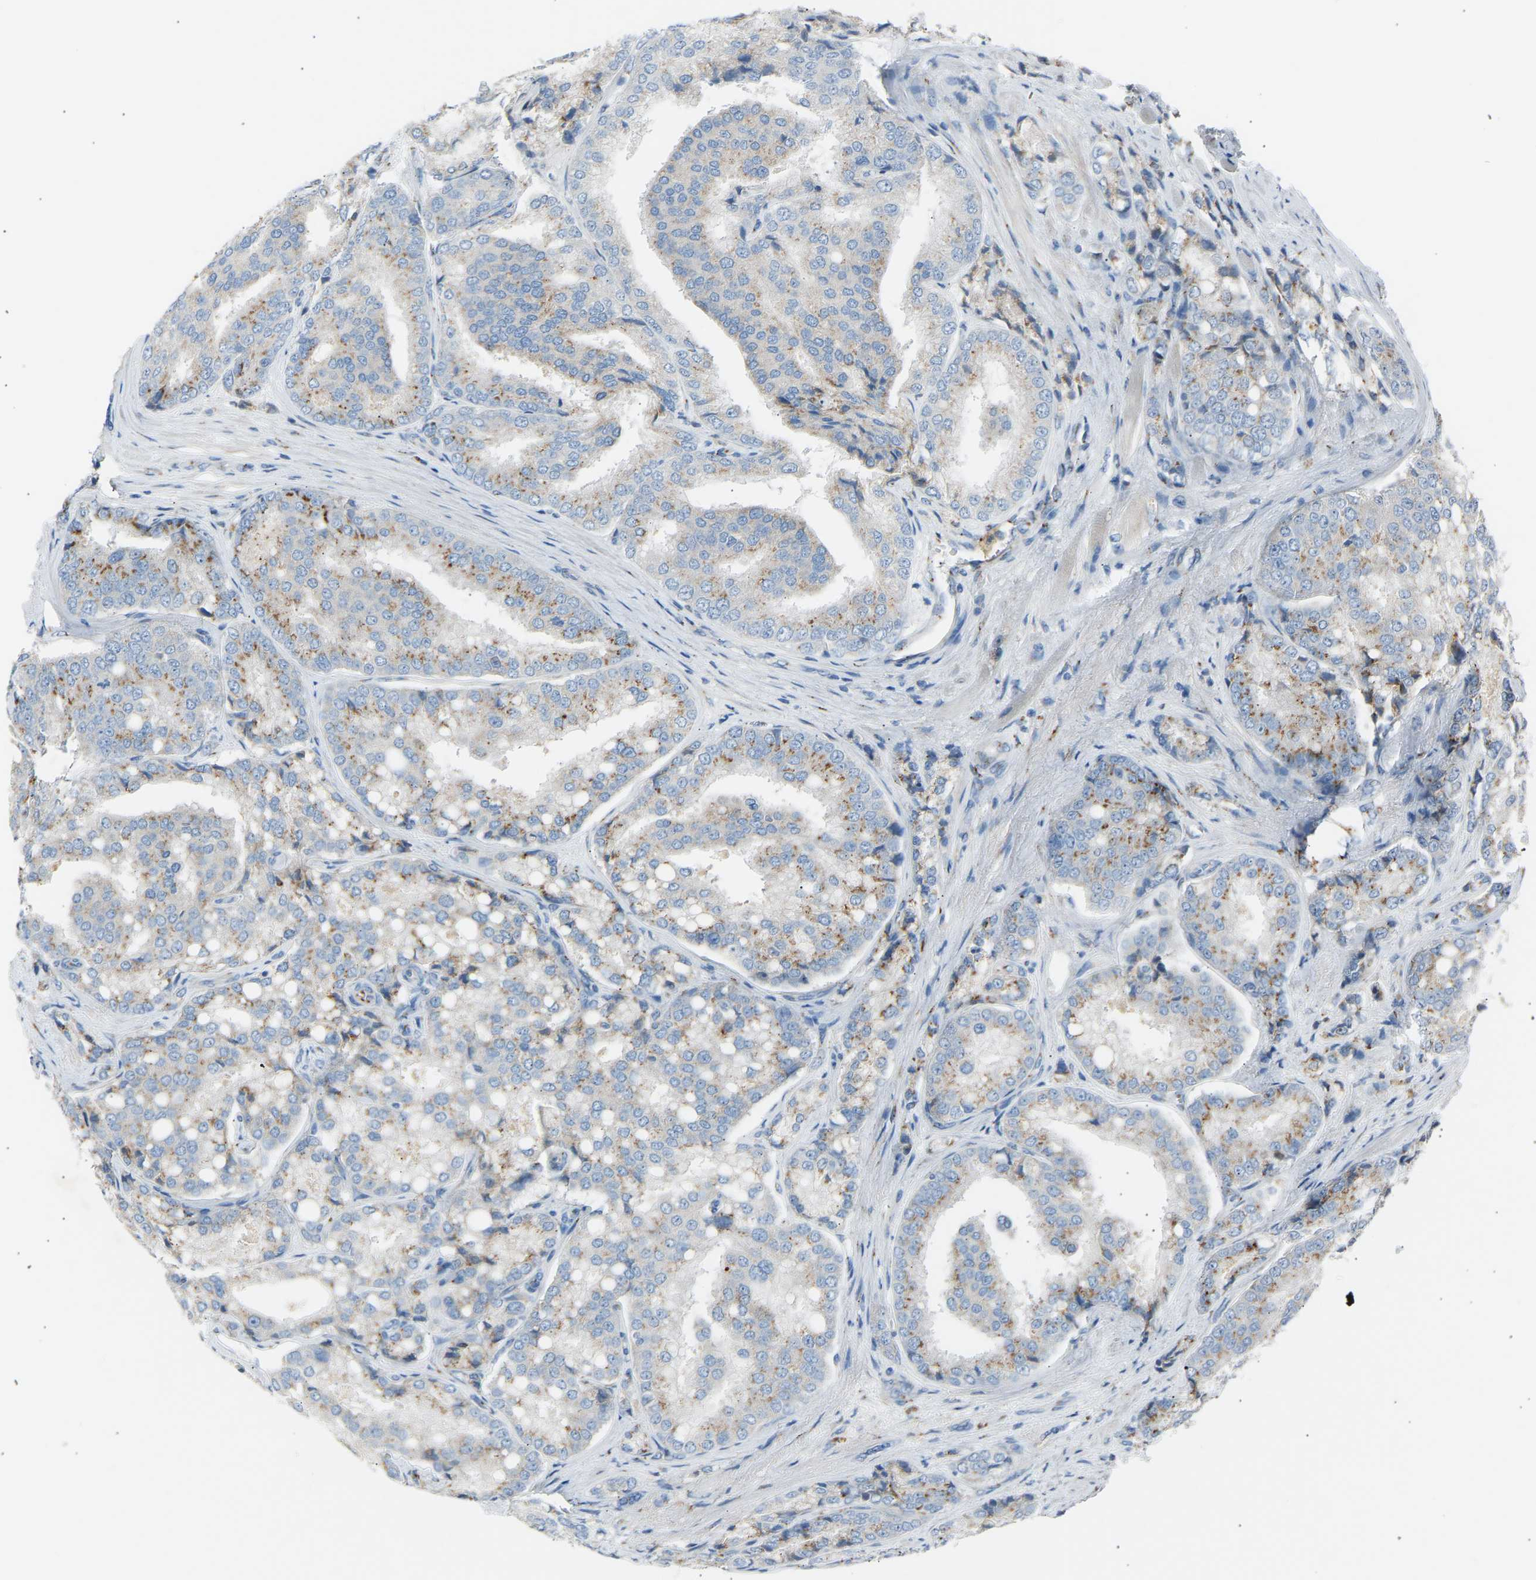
{"staining": {"intensity": "moderate", "quantity": "25%-75%", "location": "cytoplasmic/membranous"}, "tissue": "prostate cancer", "cell_type": "Tumor cells", "image_type": "cancer", "snomed": [{"axis": "morphology", "description": "Adenocarcinoma, High grade"}, {"axis": "topography", "description": "Prostate"}], "caption": "Immunohistochemistry of human prostate cancer demonstrates medium levels of moderate cytoplasmic/membranous expression in approximately 25%-75% of tumor cells.", "gene": "CYREN", "patient": {"sex": "male", "age": 50}}